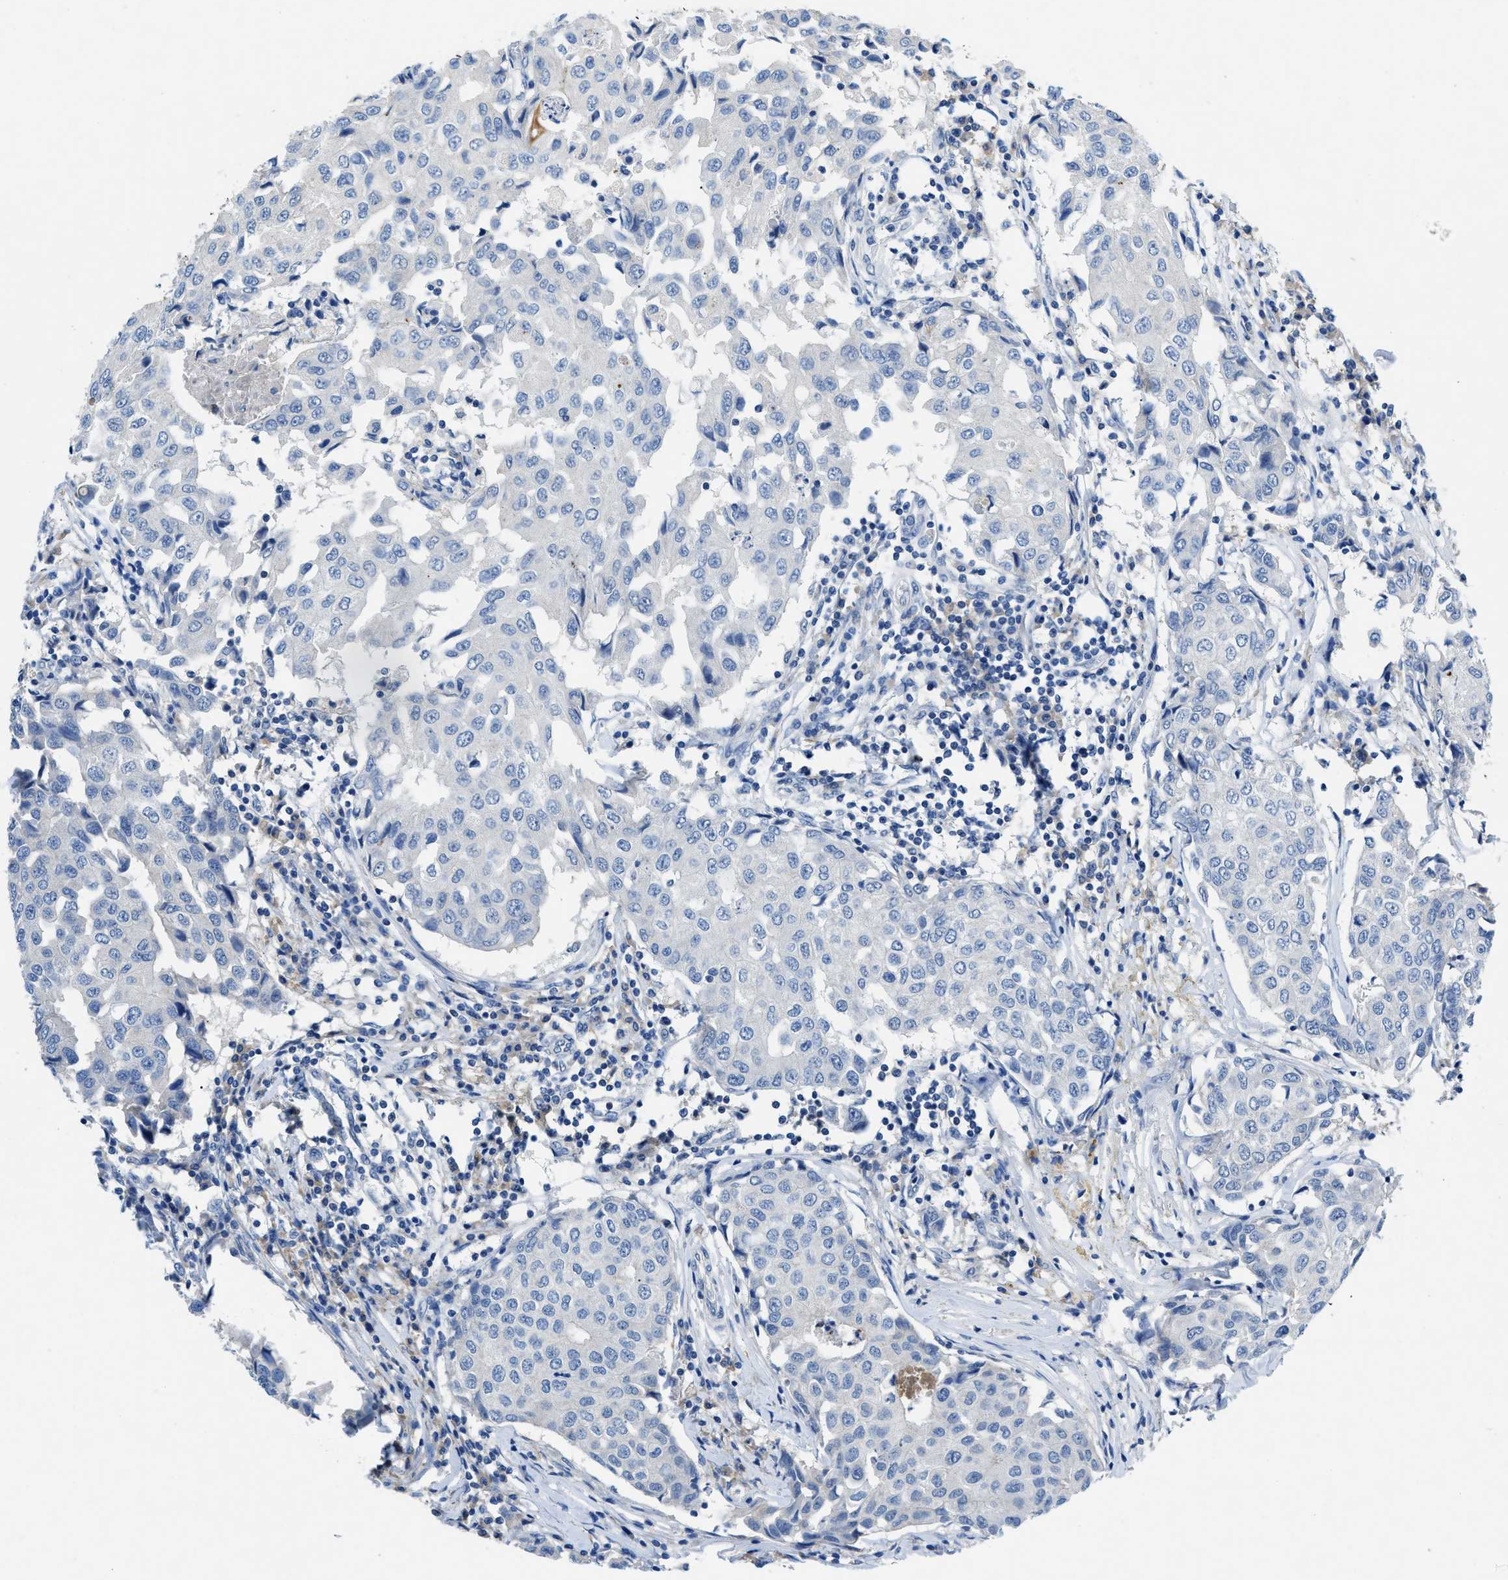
{"staining": {"intensity": "negative", "quantity": "none", "location": "none"}, "tissue": "breast cancer", "cell_type": "Tumor cells", "image_type": "cancer", "snomed": [{"axis": "morphology", "description": "Duct carcinoma"}, {"axis": "topography", "description": "Breast"}], "caption": "Tumor cells show no significant protein expression in breast cancer (invasive ductal carcinoma).", "gene": "SLC10A6", "patient": {"sex": "female", "age": 80}}